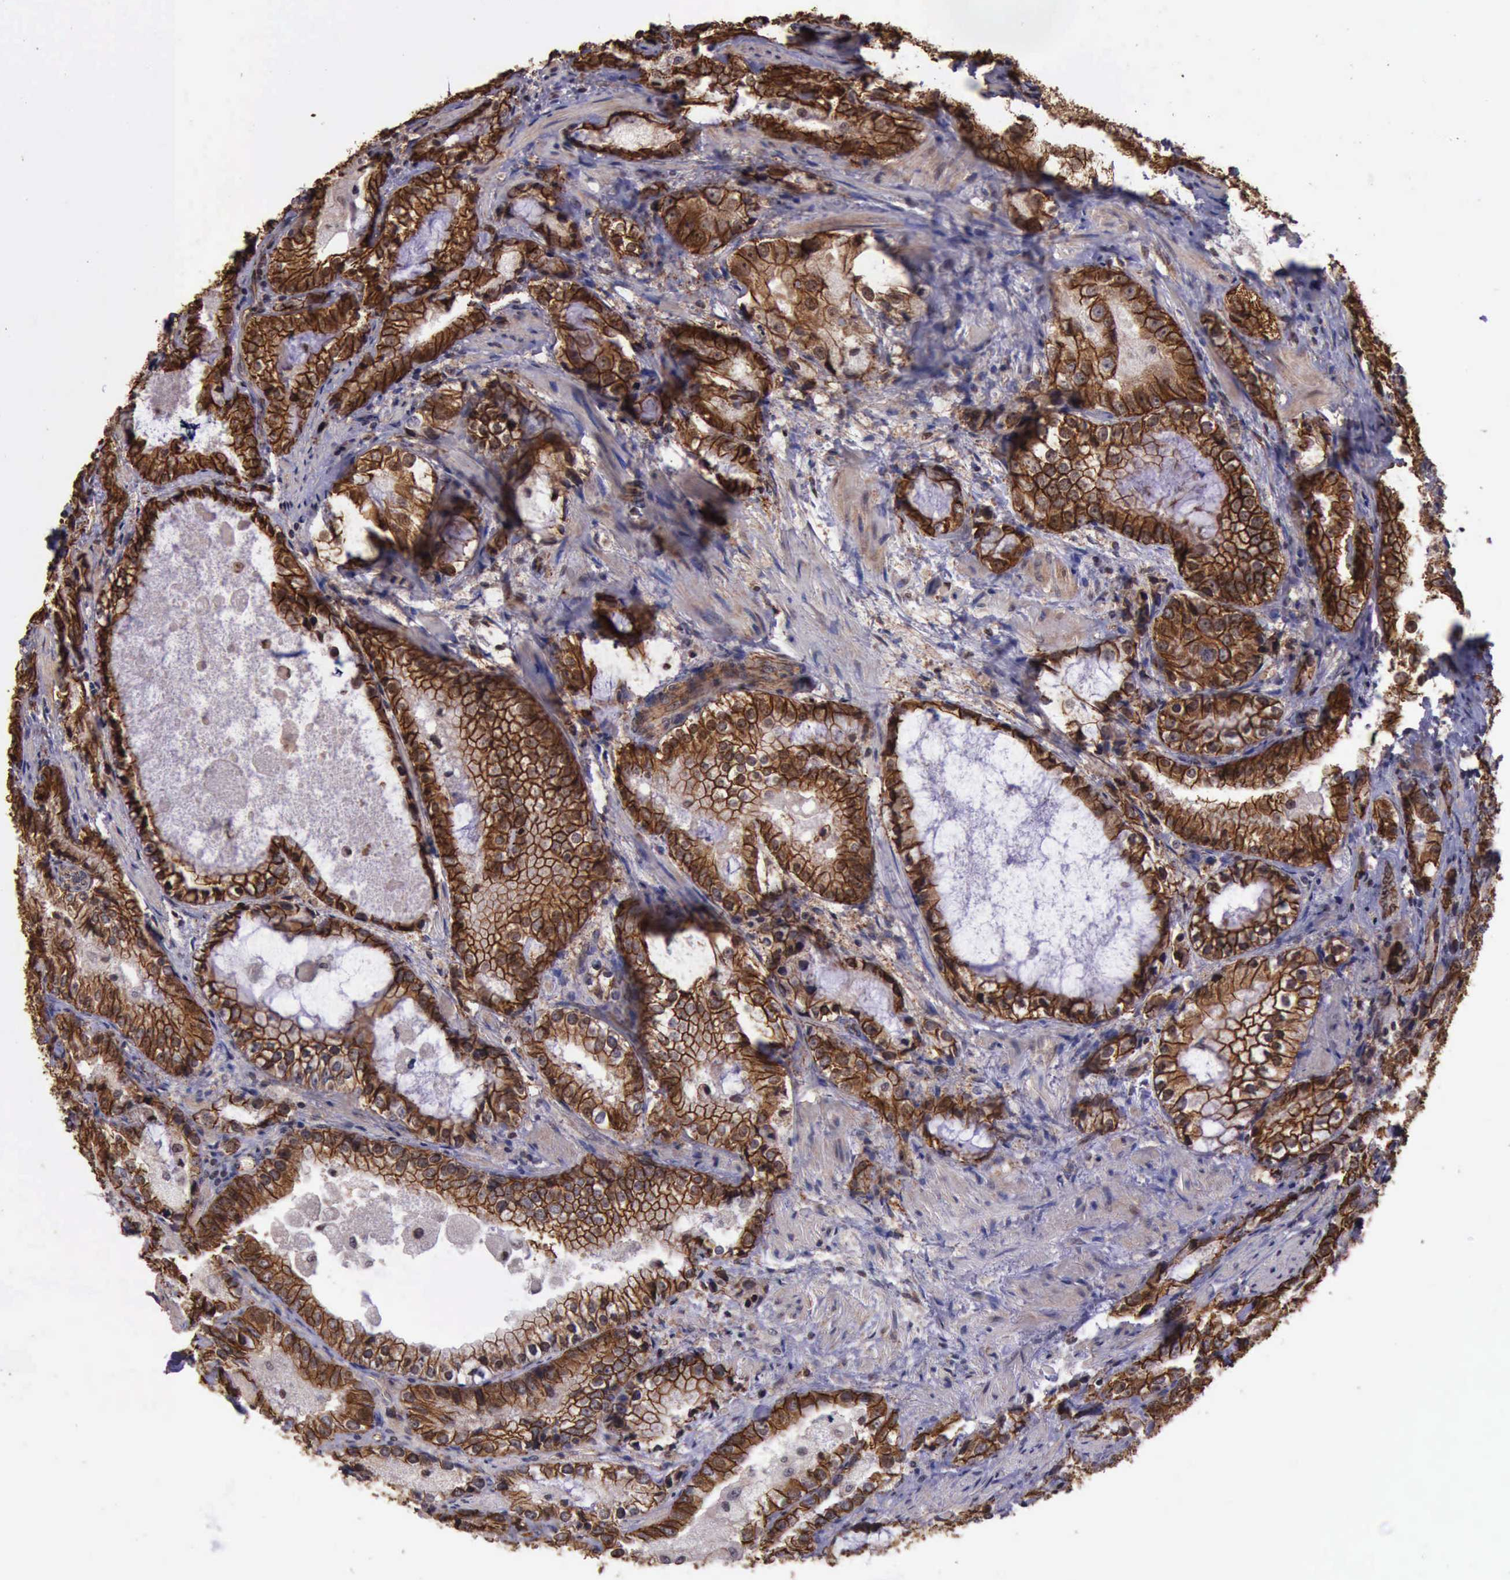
{"staining": {"intensity": "strong", "quantity": ">75%", "location": "cytoplasmic/membranous"}, "tissue": "prostate cancer", "cell_type": "Tumor cells", "image_type": "cancer", "snomed": [{"axis": "morphology", "description": "Adenocarcinoma, High grade"}, {"axis": "topography", "description": "Prostate"}], "caption": "About >75% of tumor cells in human prostate cancer display strong cytoplasmic/membranous protein expression as visualized by brown immunohistochemical staining.", "gene": "CTNNB1", "patient": {"sex": "male", "age": 63}}